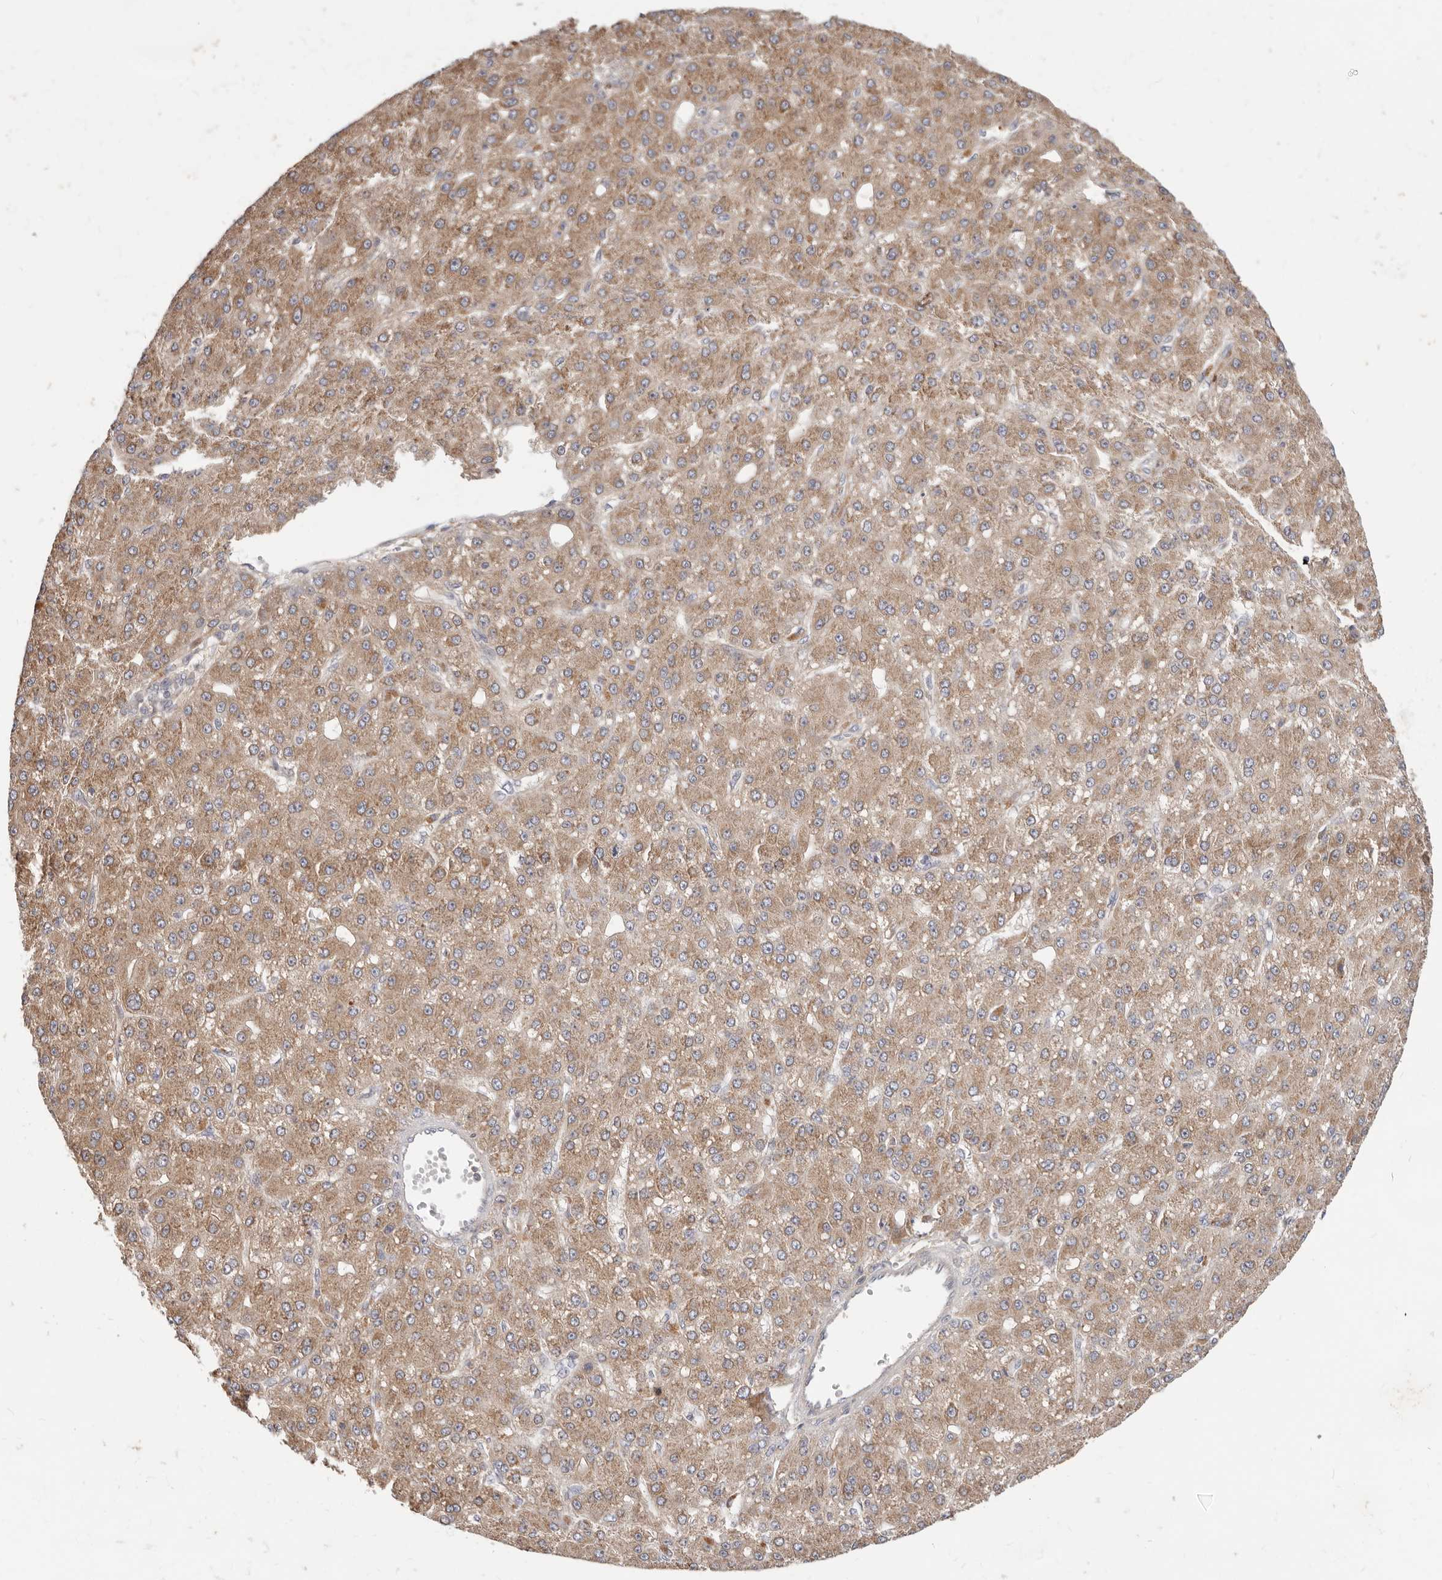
{"staining": {"intensity": "moderate", "quantity": ">75%", "location": "cytoplasmic/membranous"}, "tissue": "liver cancer", "cell_type": "Tumor cells", "image_type": "cancer", "snomed": [{"axis": "morphology", "description": "Carcinoma, Hepatocellular, NOS"}, {"axis": "topography", "description": "Liver"}], "caption": "Immunohistochemistry image of neoplastic tissue: human liver cancer (hepatocellular carcinoma) stained using IHC shows medium levels of moderate protein expression localized specifically in the cytoplasmic/membranous of tumor cells, appearing as a cytoplasmic/membranous brown color.", "gene": "LRP6", "patient": {"sex": "male", "age": 67}}